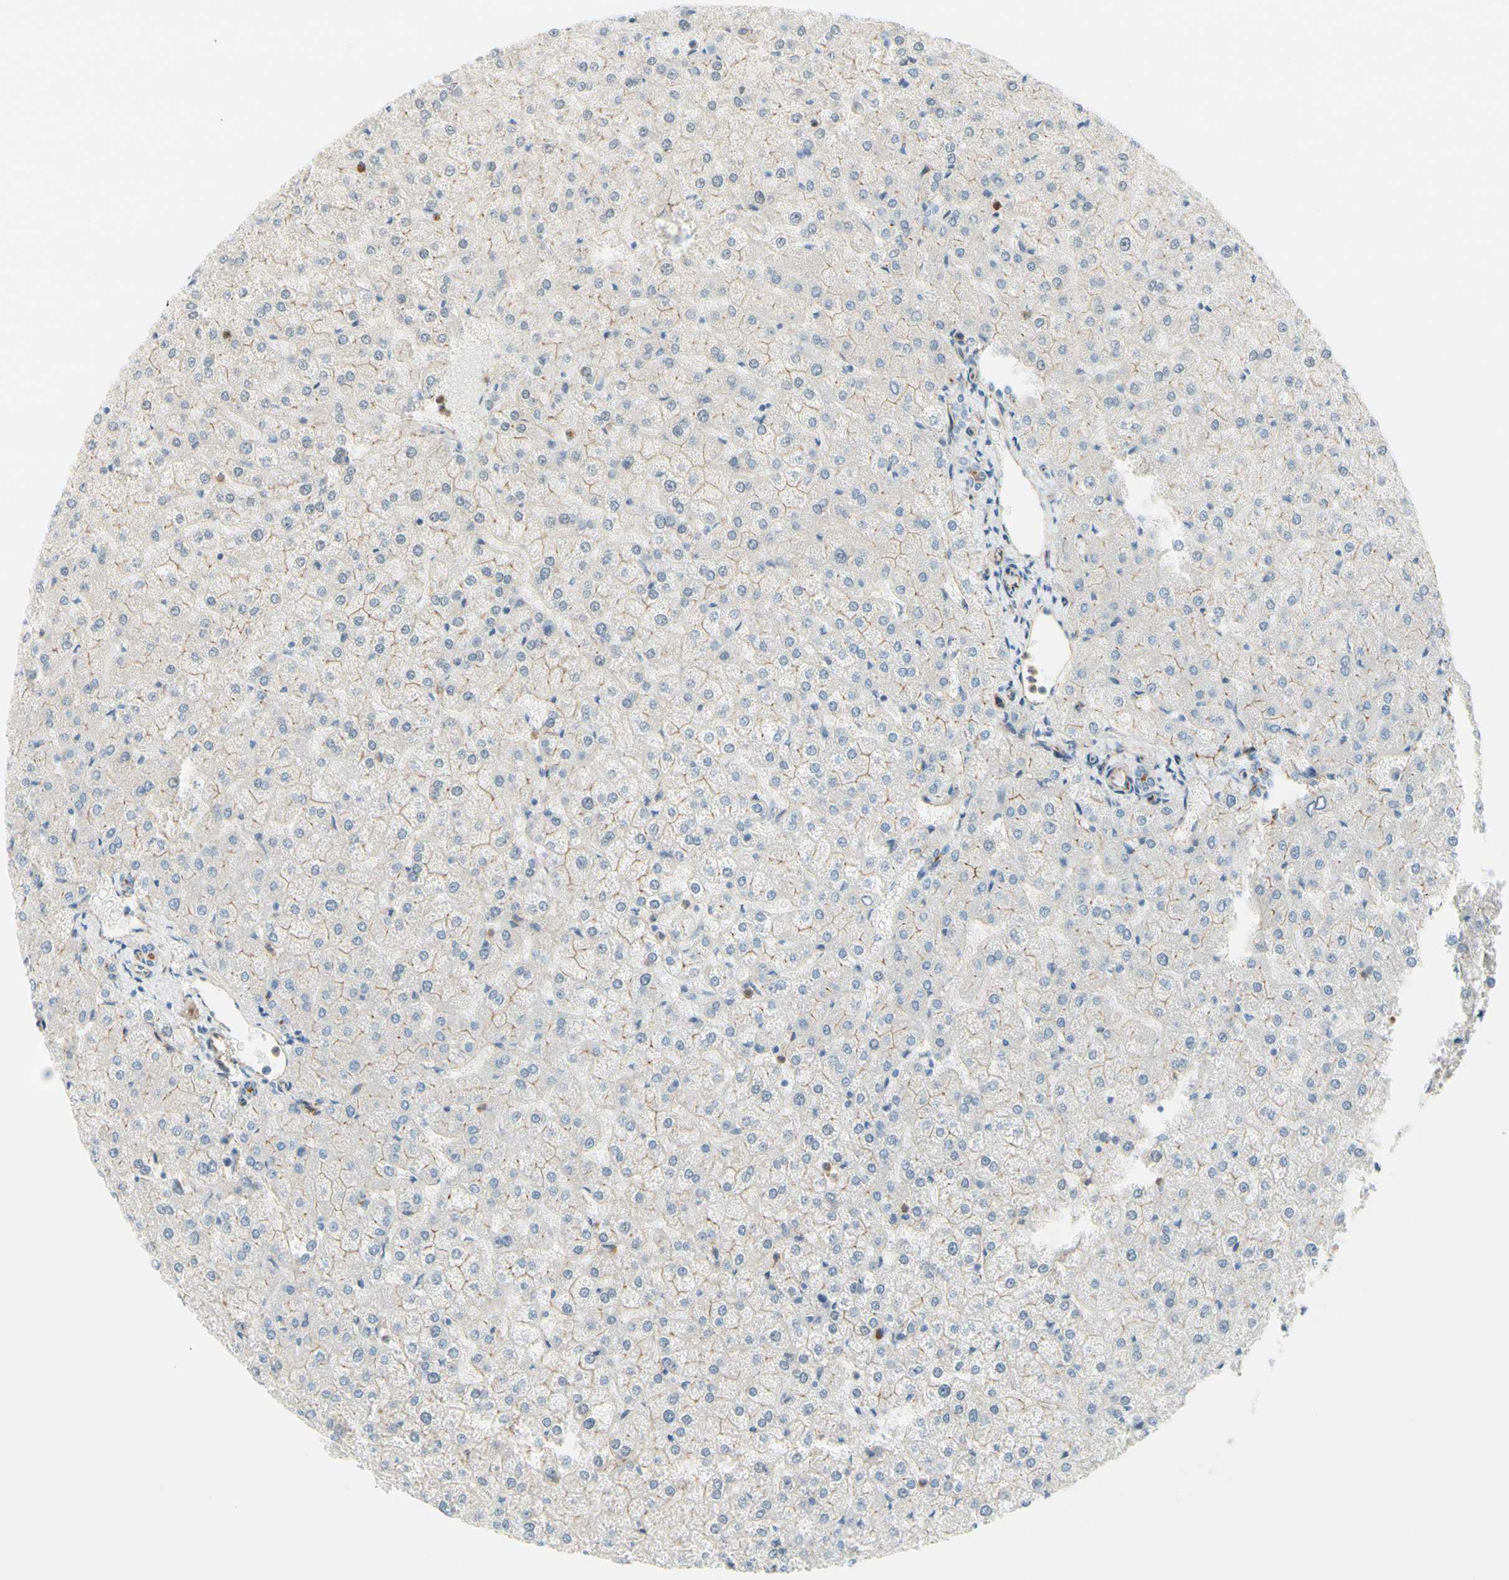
{"staining": {"intensity": "weak", "quantity": "25%-75%", "location": "cytoplasmic/membranous"}, "tissue": "liver", "cell_type": "Cholangiocytes", "image_type": "normal", "snomed": [{"axis": "morphology", "description": "Normal tissue, NOS"}, {"axis": "topography", "description": "Liver"}], "caption": "Liver stained for a protein shows weak cytoplasmic/membranous positivity in cholangiocytes. The staining was performed using DAB (3,3'-diaminobenzidine) to visualize the protein expression in brown, while the nuclei were stained in blue with hematoxylin (Magnification: 20x).", "gene": "TJP1", "patient": {"sex": "female", "age": 32}}